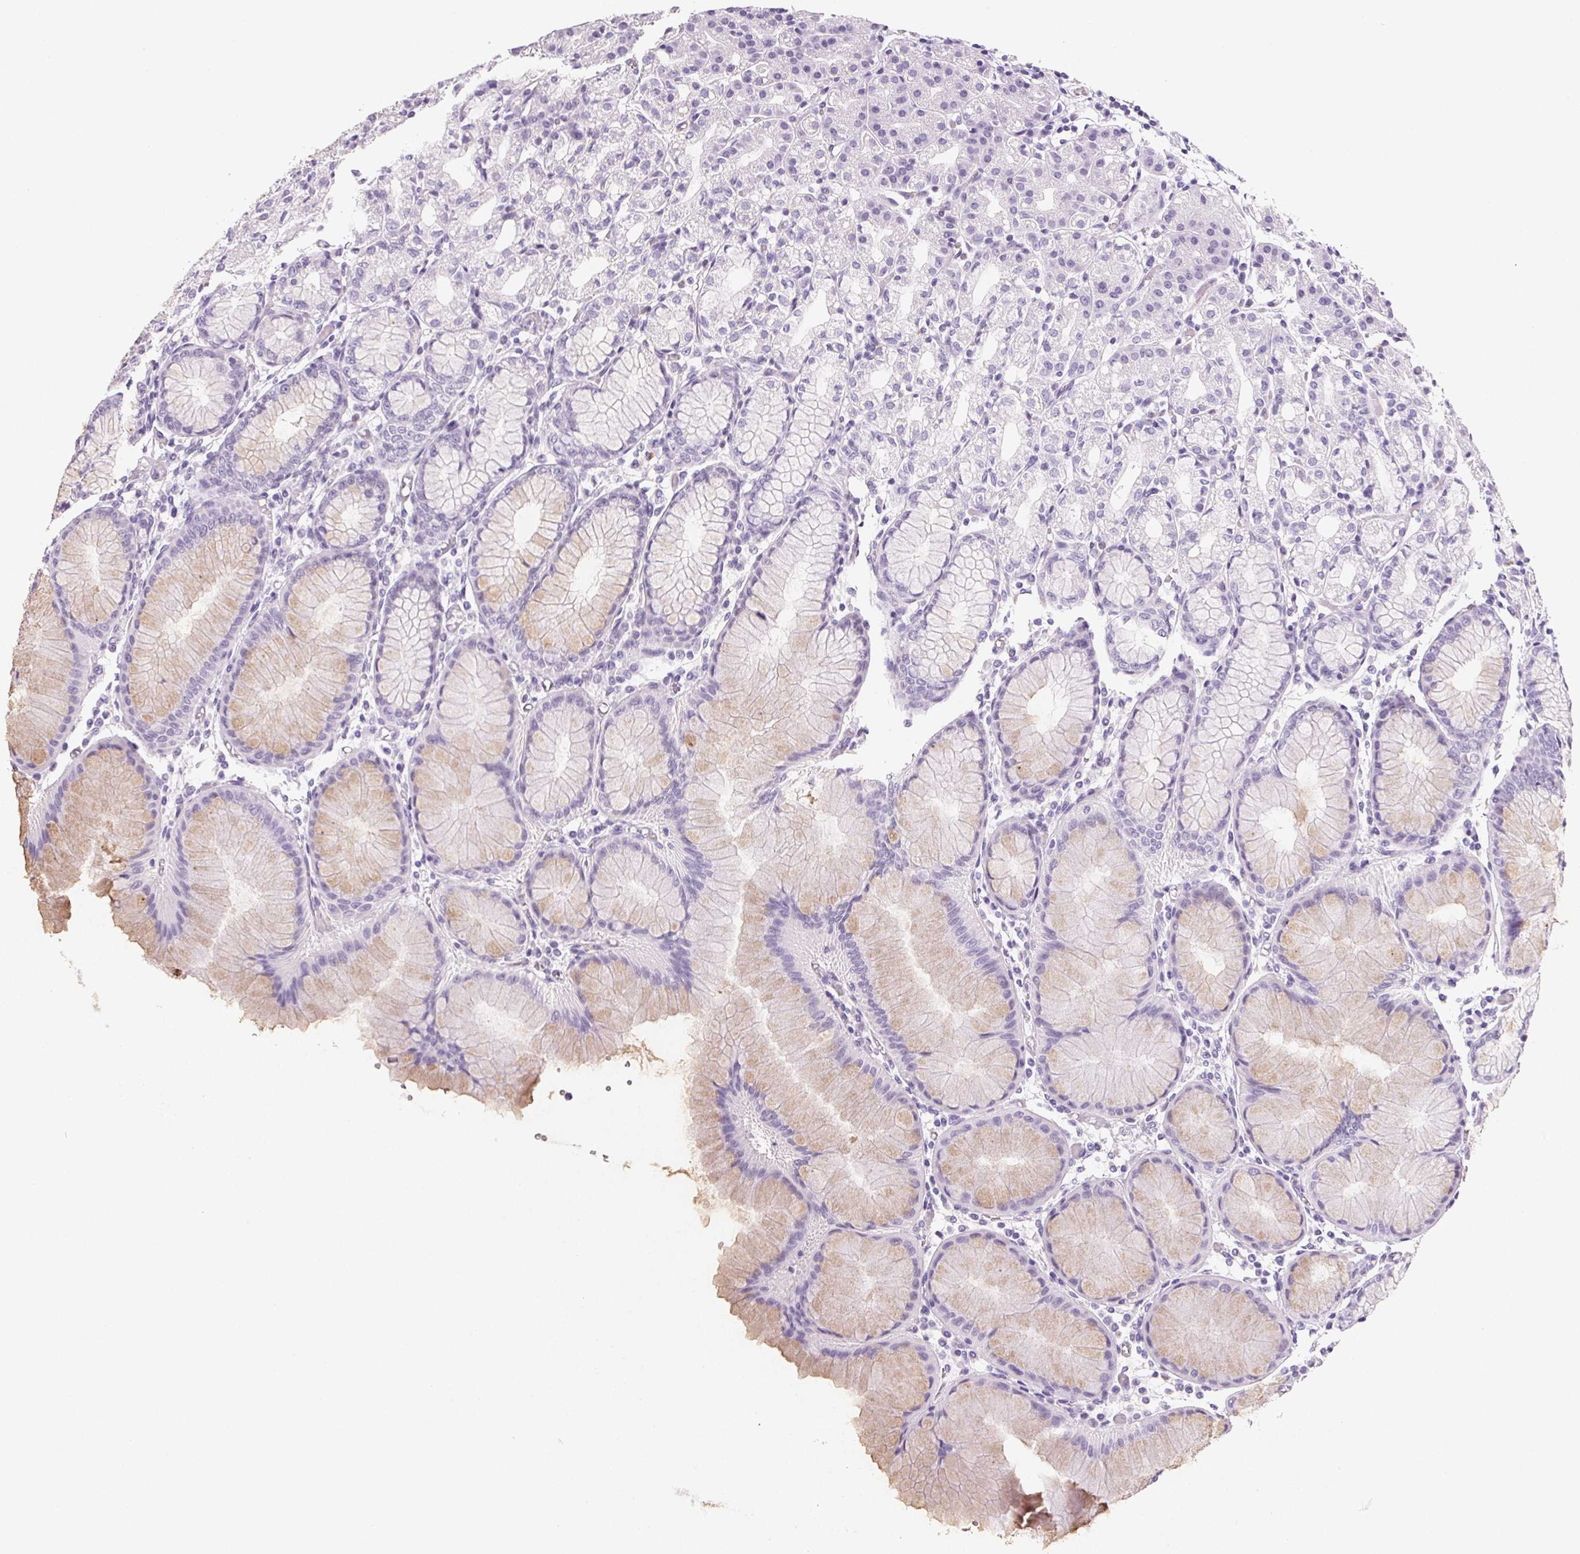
{"staining": {"intensity": "weak", "quantity": "<25%", "location": "cytoplasmic/membranous"}, "tissue": "stomach", "cell_type": "Glandular cells", "image_type": "normal", "snomed": [{"axis": "morphology", "description": "Normal tissue, NOS"}, {"axis": "topography", "description": "Stomach"}], "caption": "Protein analysis of normal stomach demonstrates no significant staining in glandular cells.", "gene": "PRSS1", "patient": {"sex": "female", "age": 57}}